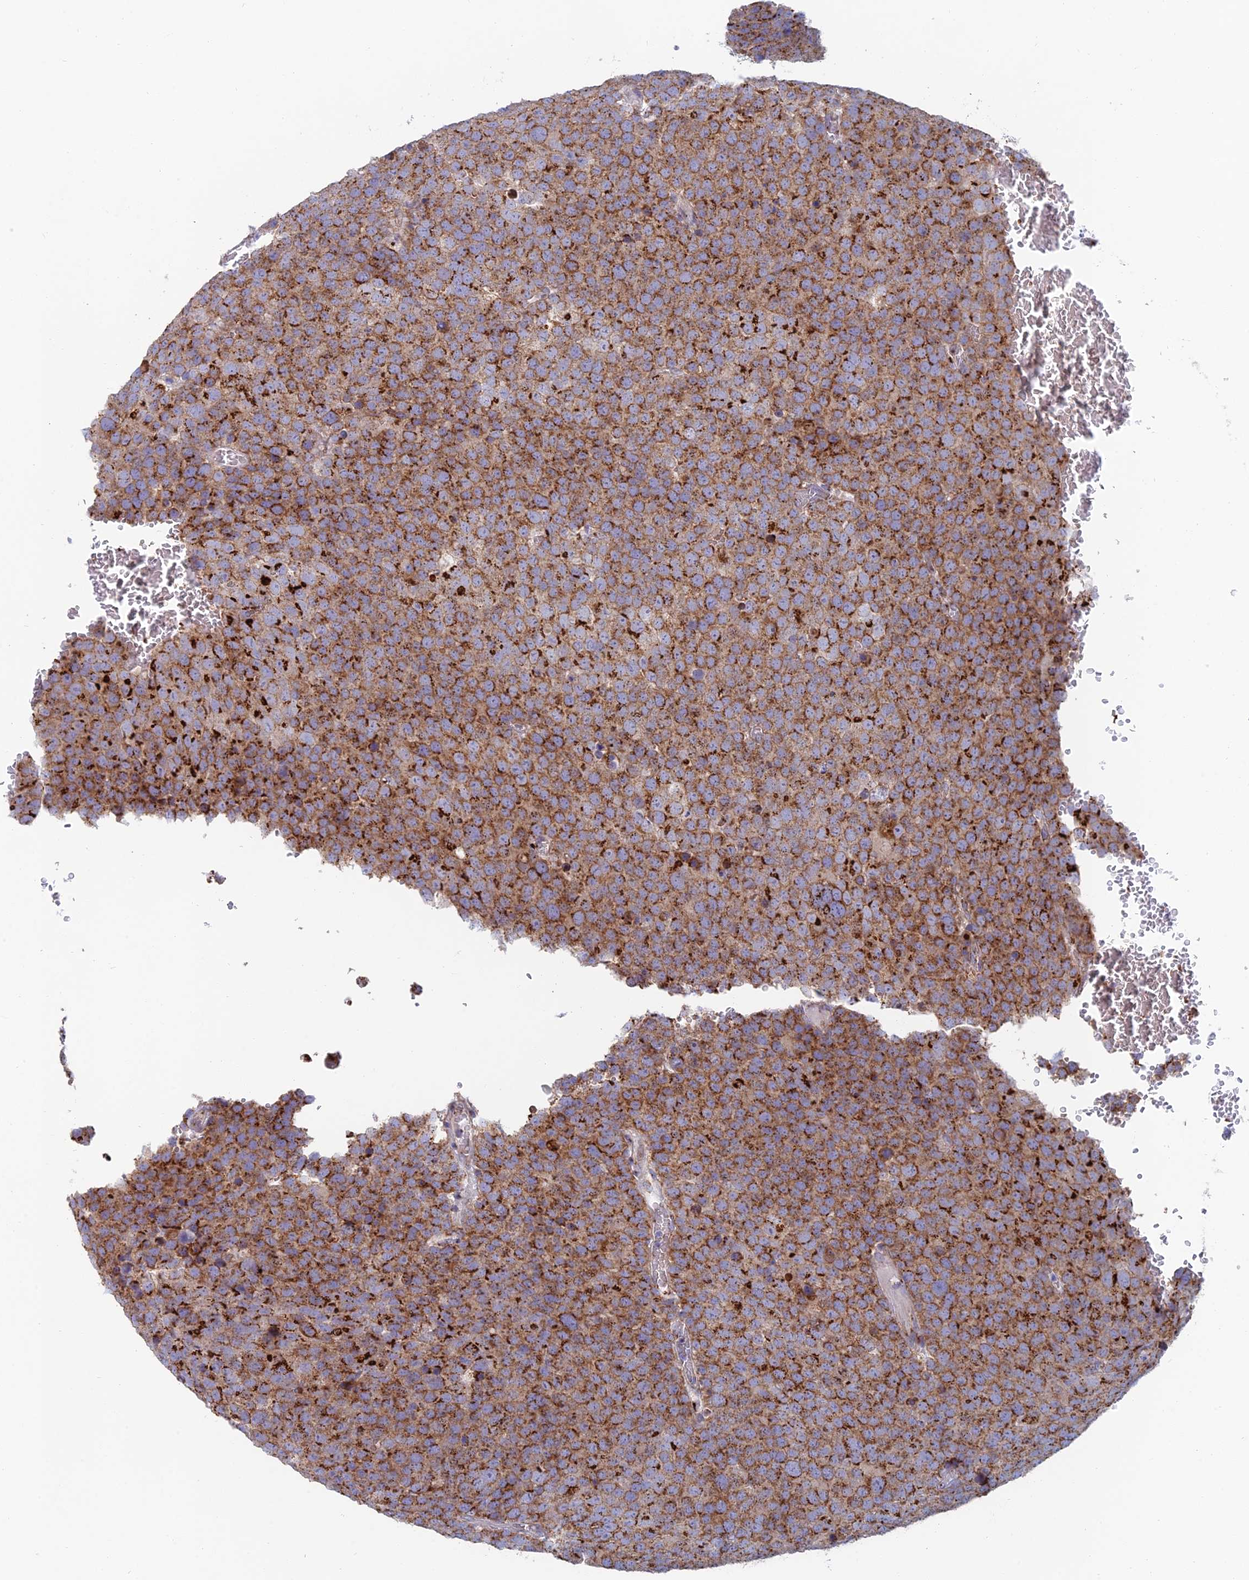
{"staining": {"intensity": "strong", "quantity": ">75%", "location": "cytoplasmic/membranous"}, "tissue": "testis cancer", "cell_type": "Tumor cells", "image_type": "cancer", "snomed": [{"axis": "morphology", "description": "Seminoma, NOS"}, {"axis": "topography", "description": "Testis"}], "caption": "IHC (DAB) staining of seminoma (testis) displays strong cytoplasmic/membranous protein positivity in approximately >75% of tumor cells.", "gene": "HS2ST1", "patient": {"sex": "male", "age": 71}}